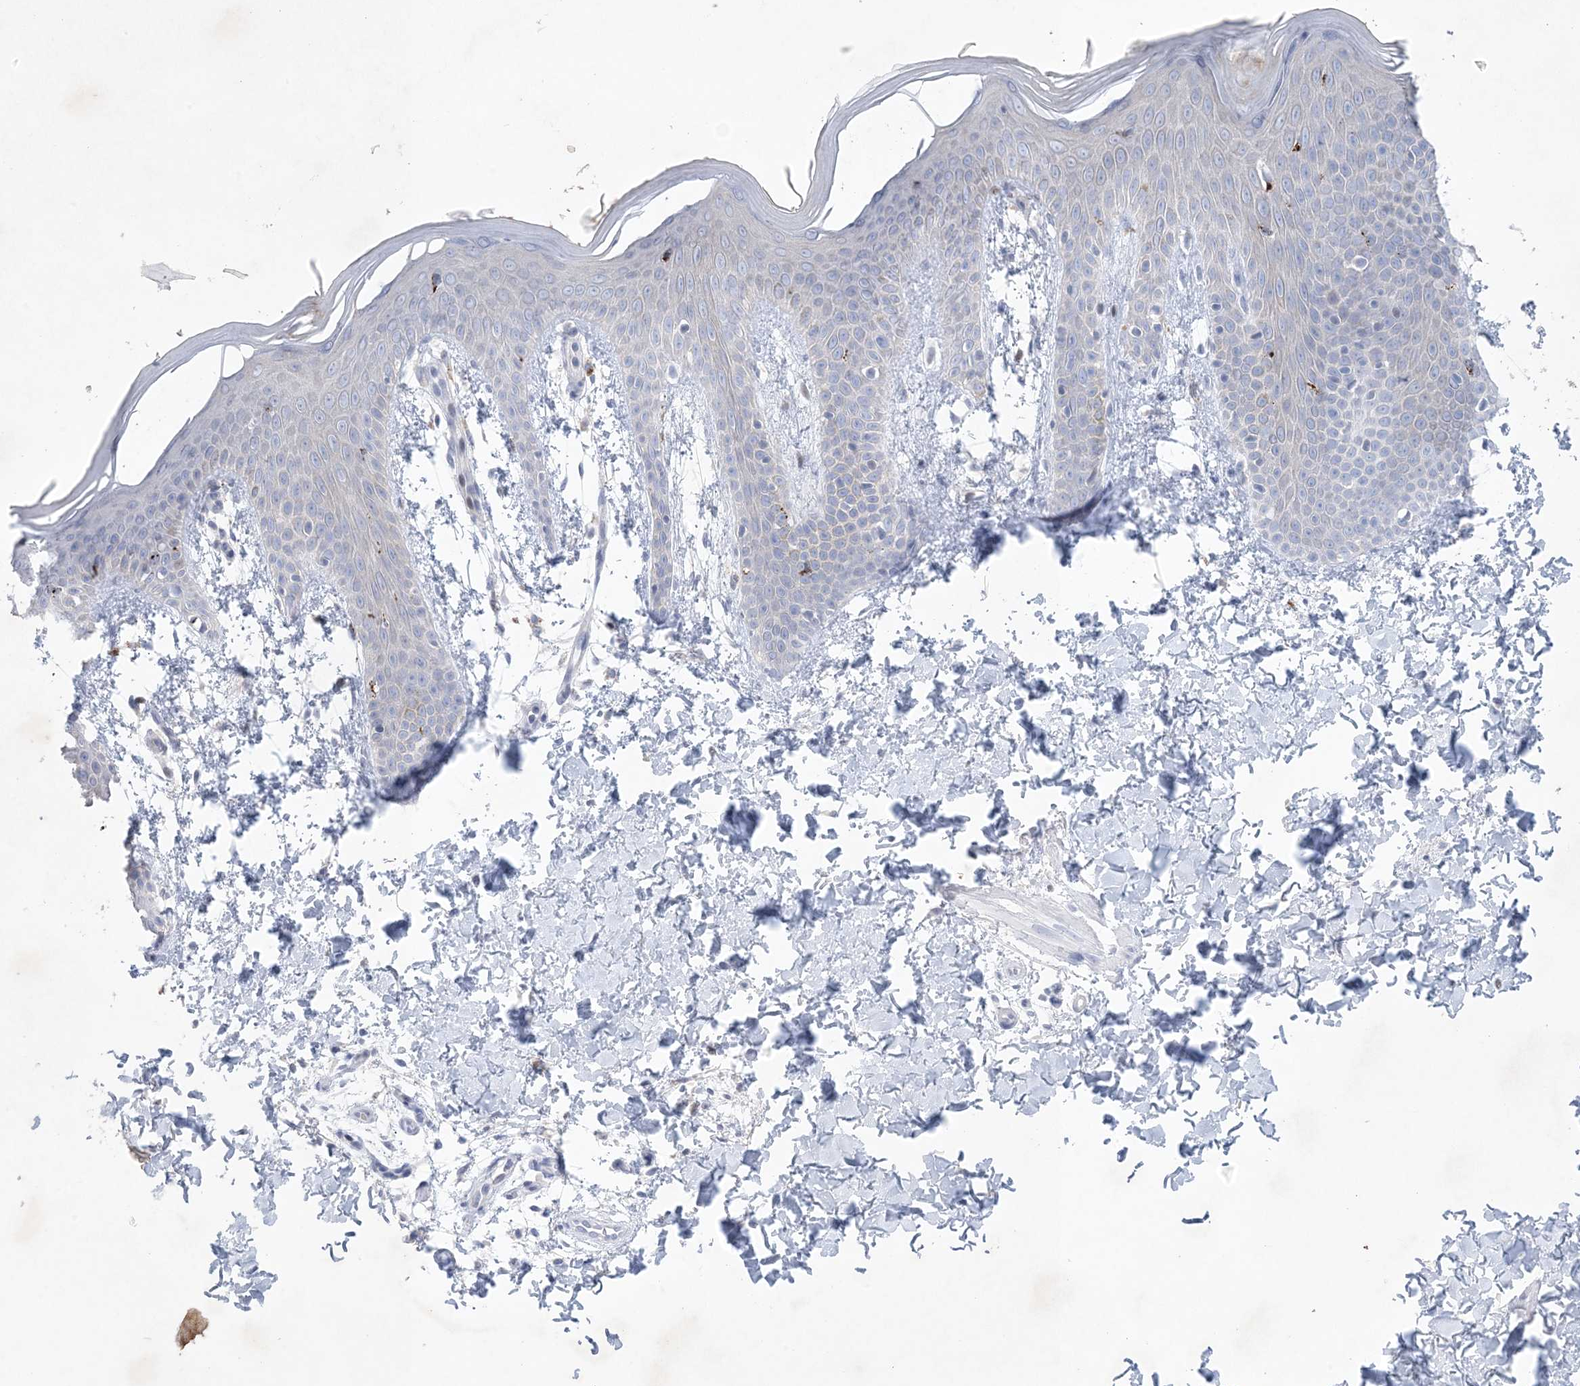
{"staining": {"intensity": "negative", "quantity": "none", "location": "none"}, "tissue": "skin", "cell_type": "Fibroblasts", "image_type": "normal", "snomed": [{"axis": "morphology", "description": "Normal tissue, NOS"}, {"axis": "topography", "description": "Skin"}], "caption": "The histopathology image reveals no staining of fibroblasts in benign skin. The staining is performed using DAB brown chromogen with nuclei counter-stained in using hematoxylin.", "gene": "GABRG1", "patient": {"sex": "male", "age": 36}}